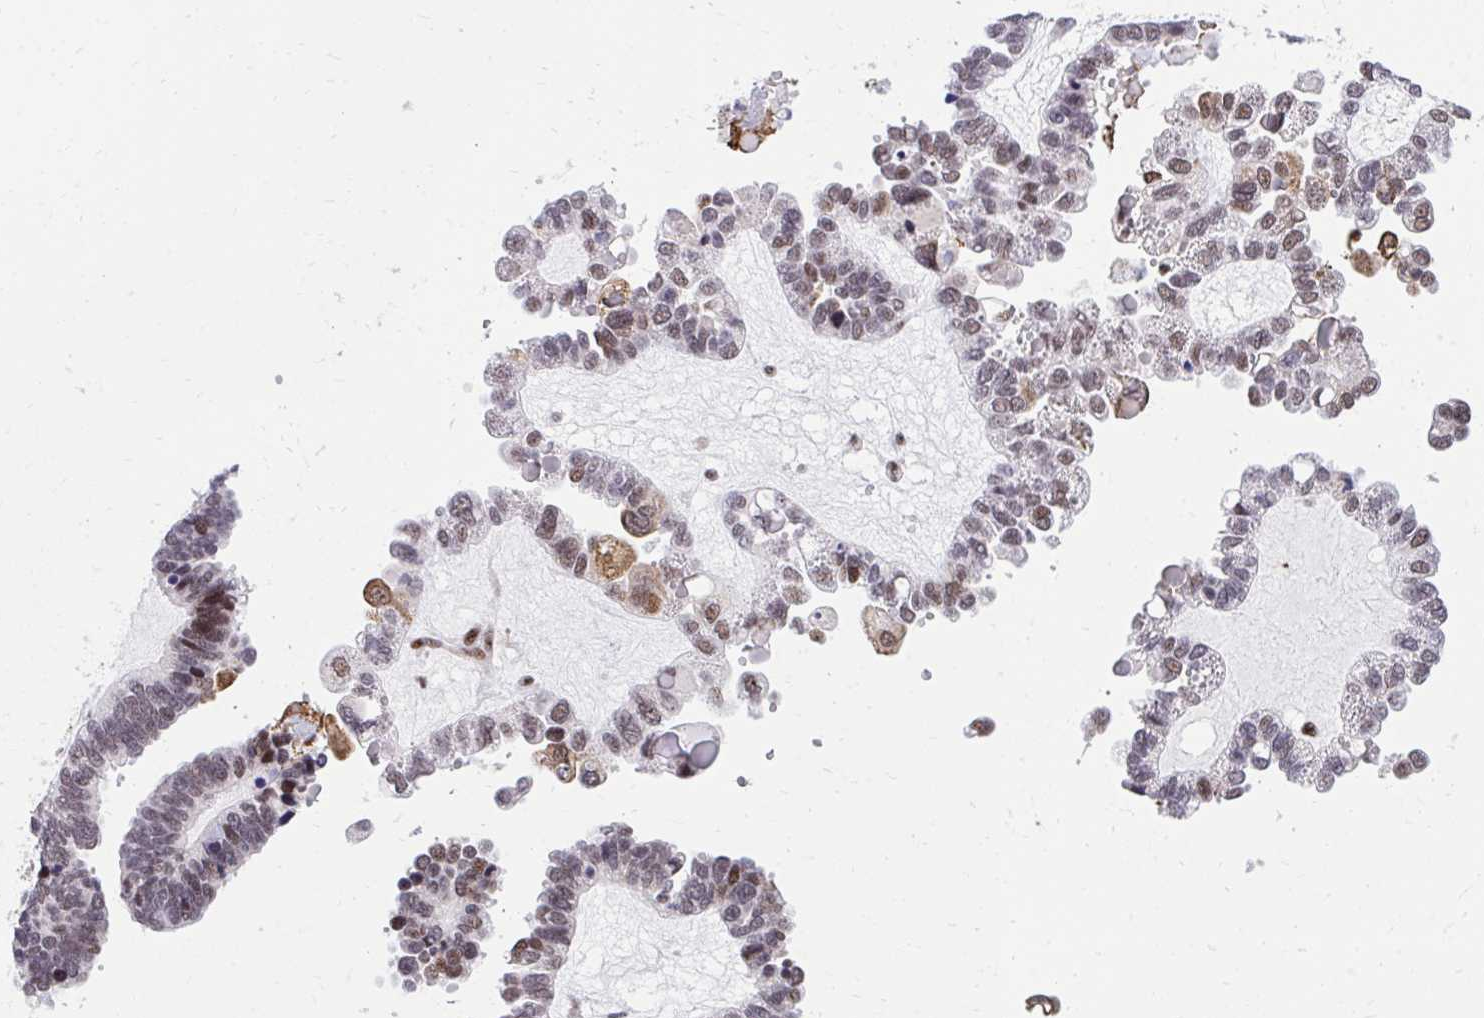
{"staining": {"intensity": "moderate", "quantity": "25%-75%", "location": "nuclear"}, "tissue": "ovarian cancer", "cell_type": "Tumor cells", "image_type": "cancer", "snomed": [{"axis": "morphology", "description": "Cystadenocarcinoma, serous, NOS"}, {"axis": "topography", "description": "Ovary"}], "caption": "Immunohistochemical staining of human ovarian cancer demonstrates medium levels of moderate nuclear positivity in approximately 25%-75% of tumor cells.", "gene": "HOXA4", "patient": {"sex": "female", "age": 51}}